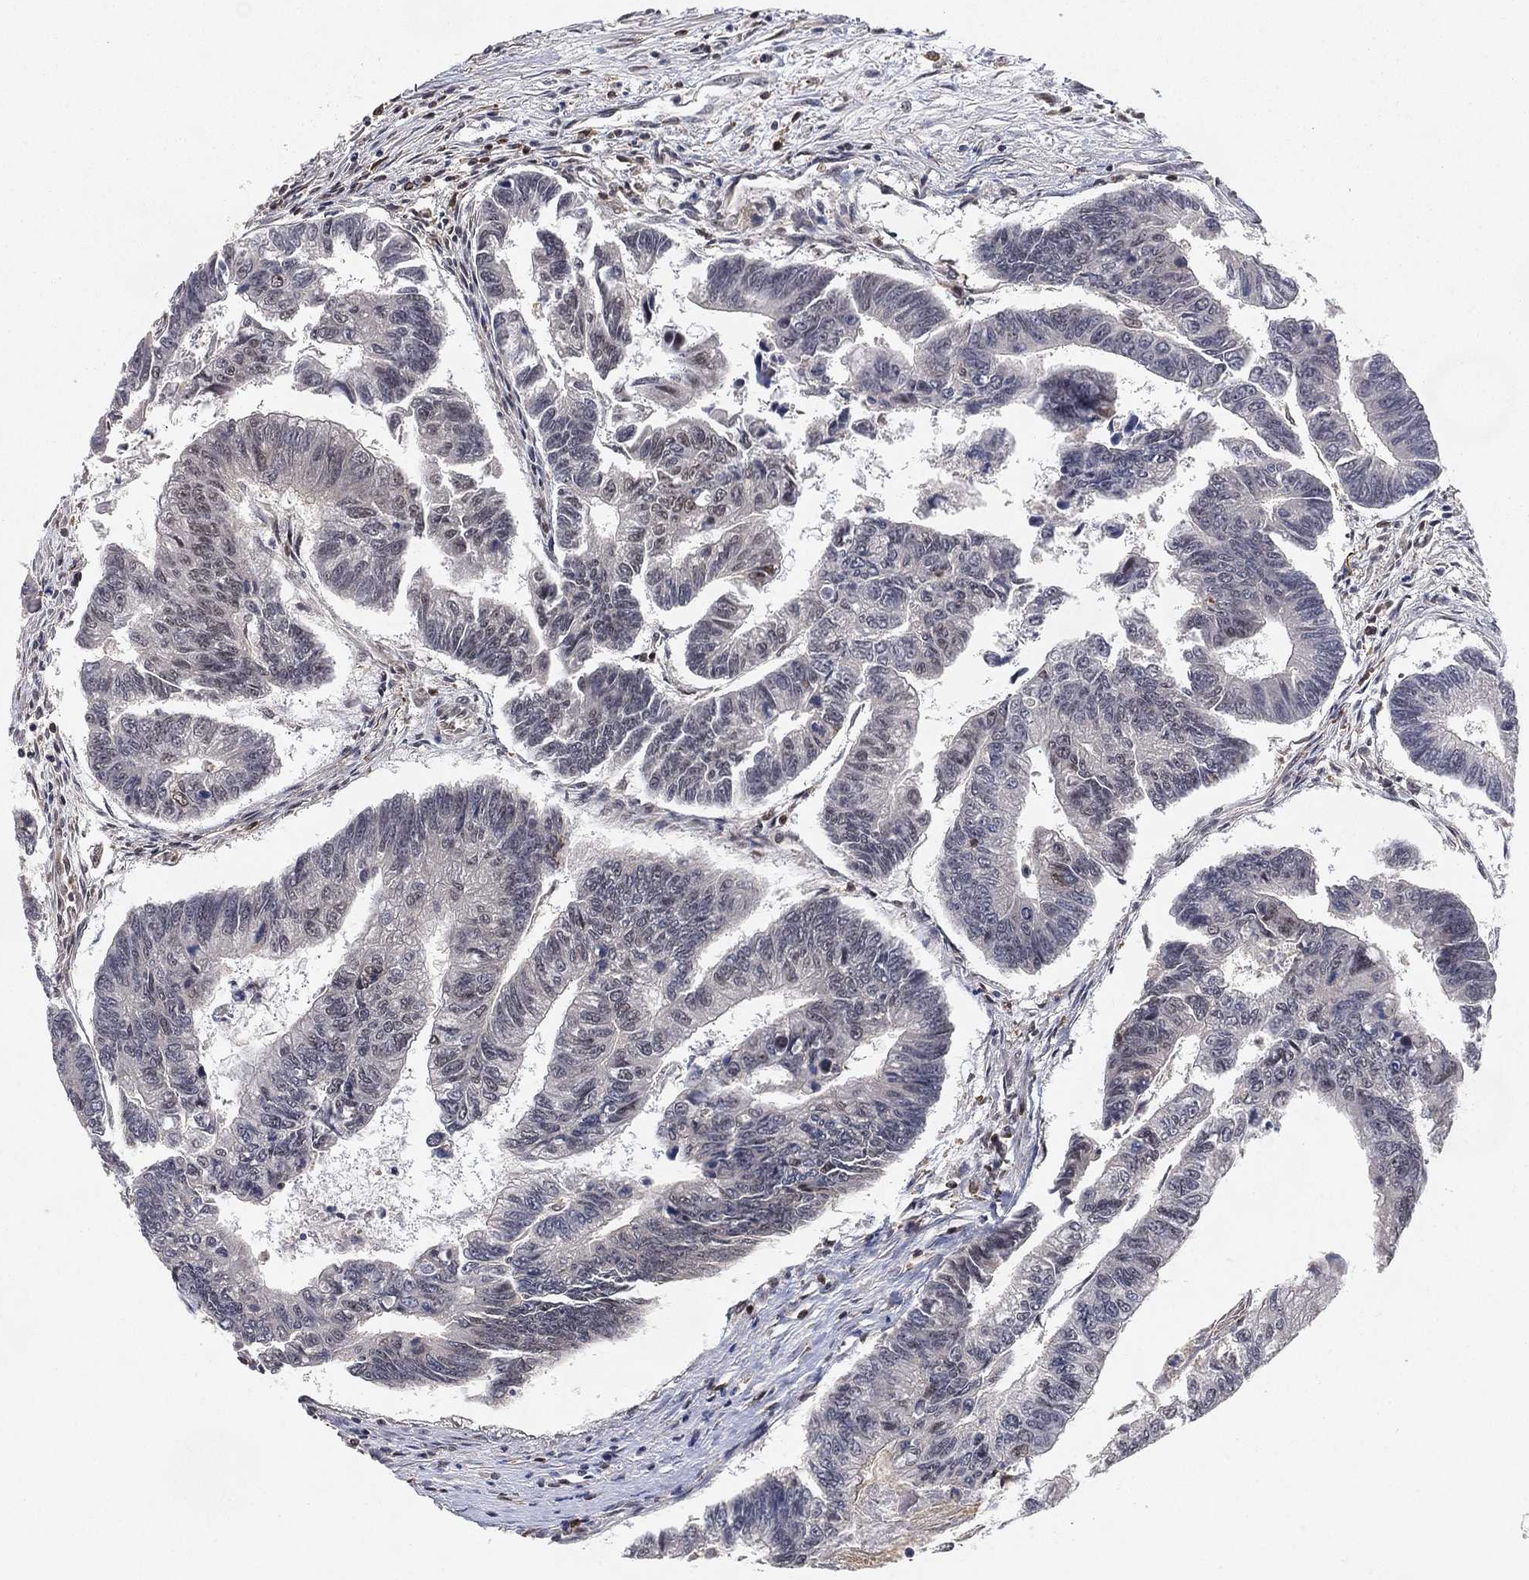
{"staining": {"intensity": "negative", "quantity": "none", "location": "none"}, "tissue": "colorectal cancer", "cell_type": "Tumor cells", "image_type": "cancer", "snomed": [{"axis": "morphology", "description": "Adenocarcinoma, NOS"}, {"axis": "topography", "description": "Colon"}], "caption": "A micrograph of adenocarcinoma (colorectal) stained for a protein exhibits no brown staining in tumor cells.", "gene": "WDR26", "patient": {"sex": "female", "age": 65}}